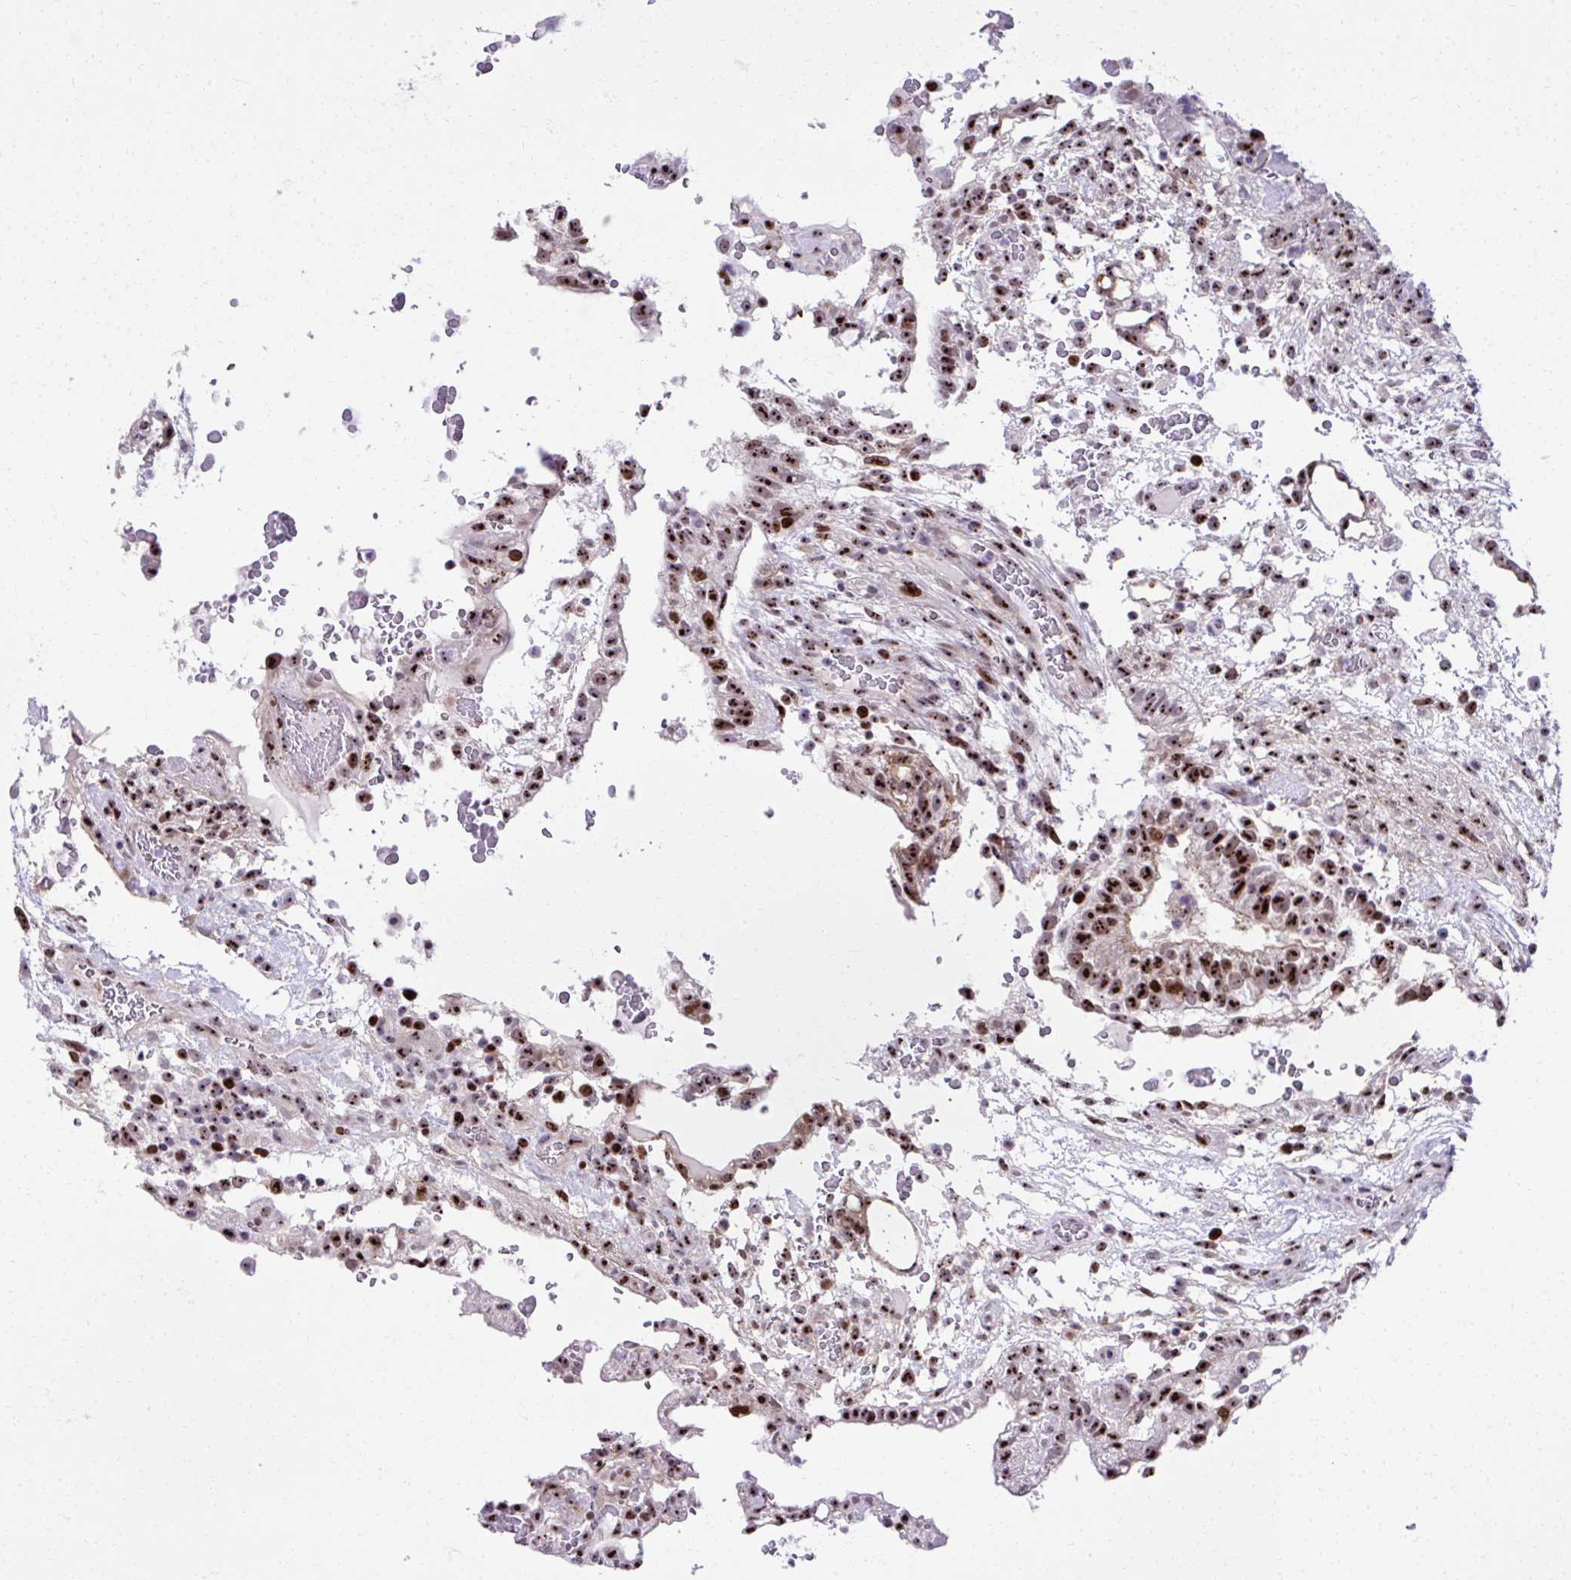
{"staining": {"intensity": "strong", "quantity": ">75%", "location": "nuclear"}, "tissue": "testis cancer", "cell_type": "Tumor cells", "image_type": "cancer", "snomed": [{"axis": "morphology", "description": "Carcinoma, Embryonal, NOS"}, {"axis": "topography", "description": "Testis"}], "caption": "The histopathology image demonstrates staining of embryonal carcinoma (testis), revealing strong nuclear protein expression (brown color) within tumor cells.", "gene": "CEP72", "patient": {"sex": "male", "age": 32}}